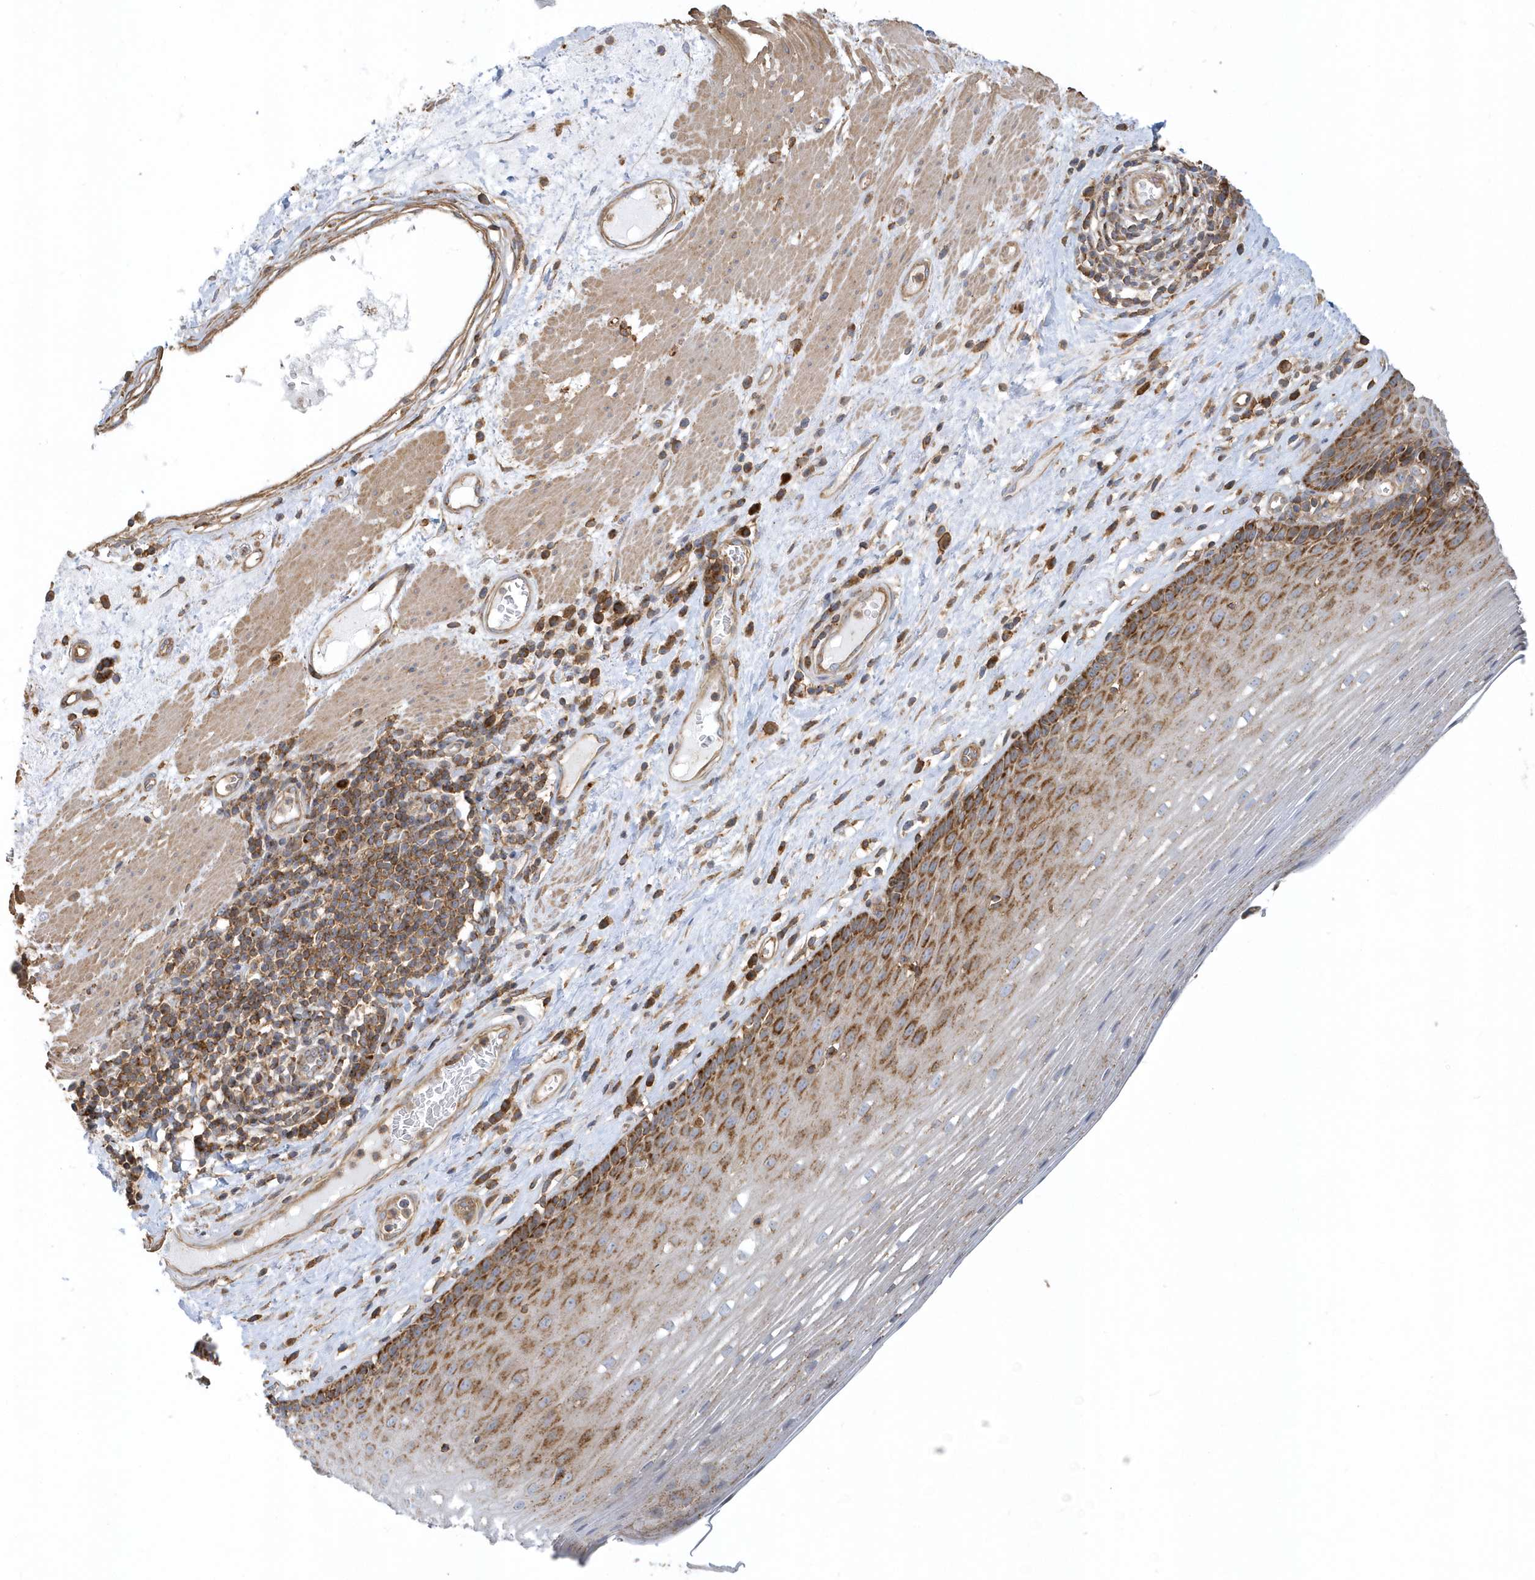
{"staining": {"intensity": "moderate", "quantity": "25%-75%", "location": "cytoplasmic/membranous"}, "tissue": "esophagus", "cell_type": "Squamous epithelial cells", "image_type": "normal", "snomed": [{"axis": "morphology", "description": "Normal tissue, NOS"}, {"axis": "topography", "description": "Esophagus"}], "caption": "A medium amount of moderate cytoplasmic/membranous positivity is present in approximately 25%-75% of squamous epithelial cells in unremarkable esophagus. The staining is performed using DAB (3,3'-diaminobenzidine) brown chromogen to label protein expression. The nuclei are counter-stained blue using hematoxylin.", "gene": "TRAIP", "patient": {"sex": "male", "age": 62}}